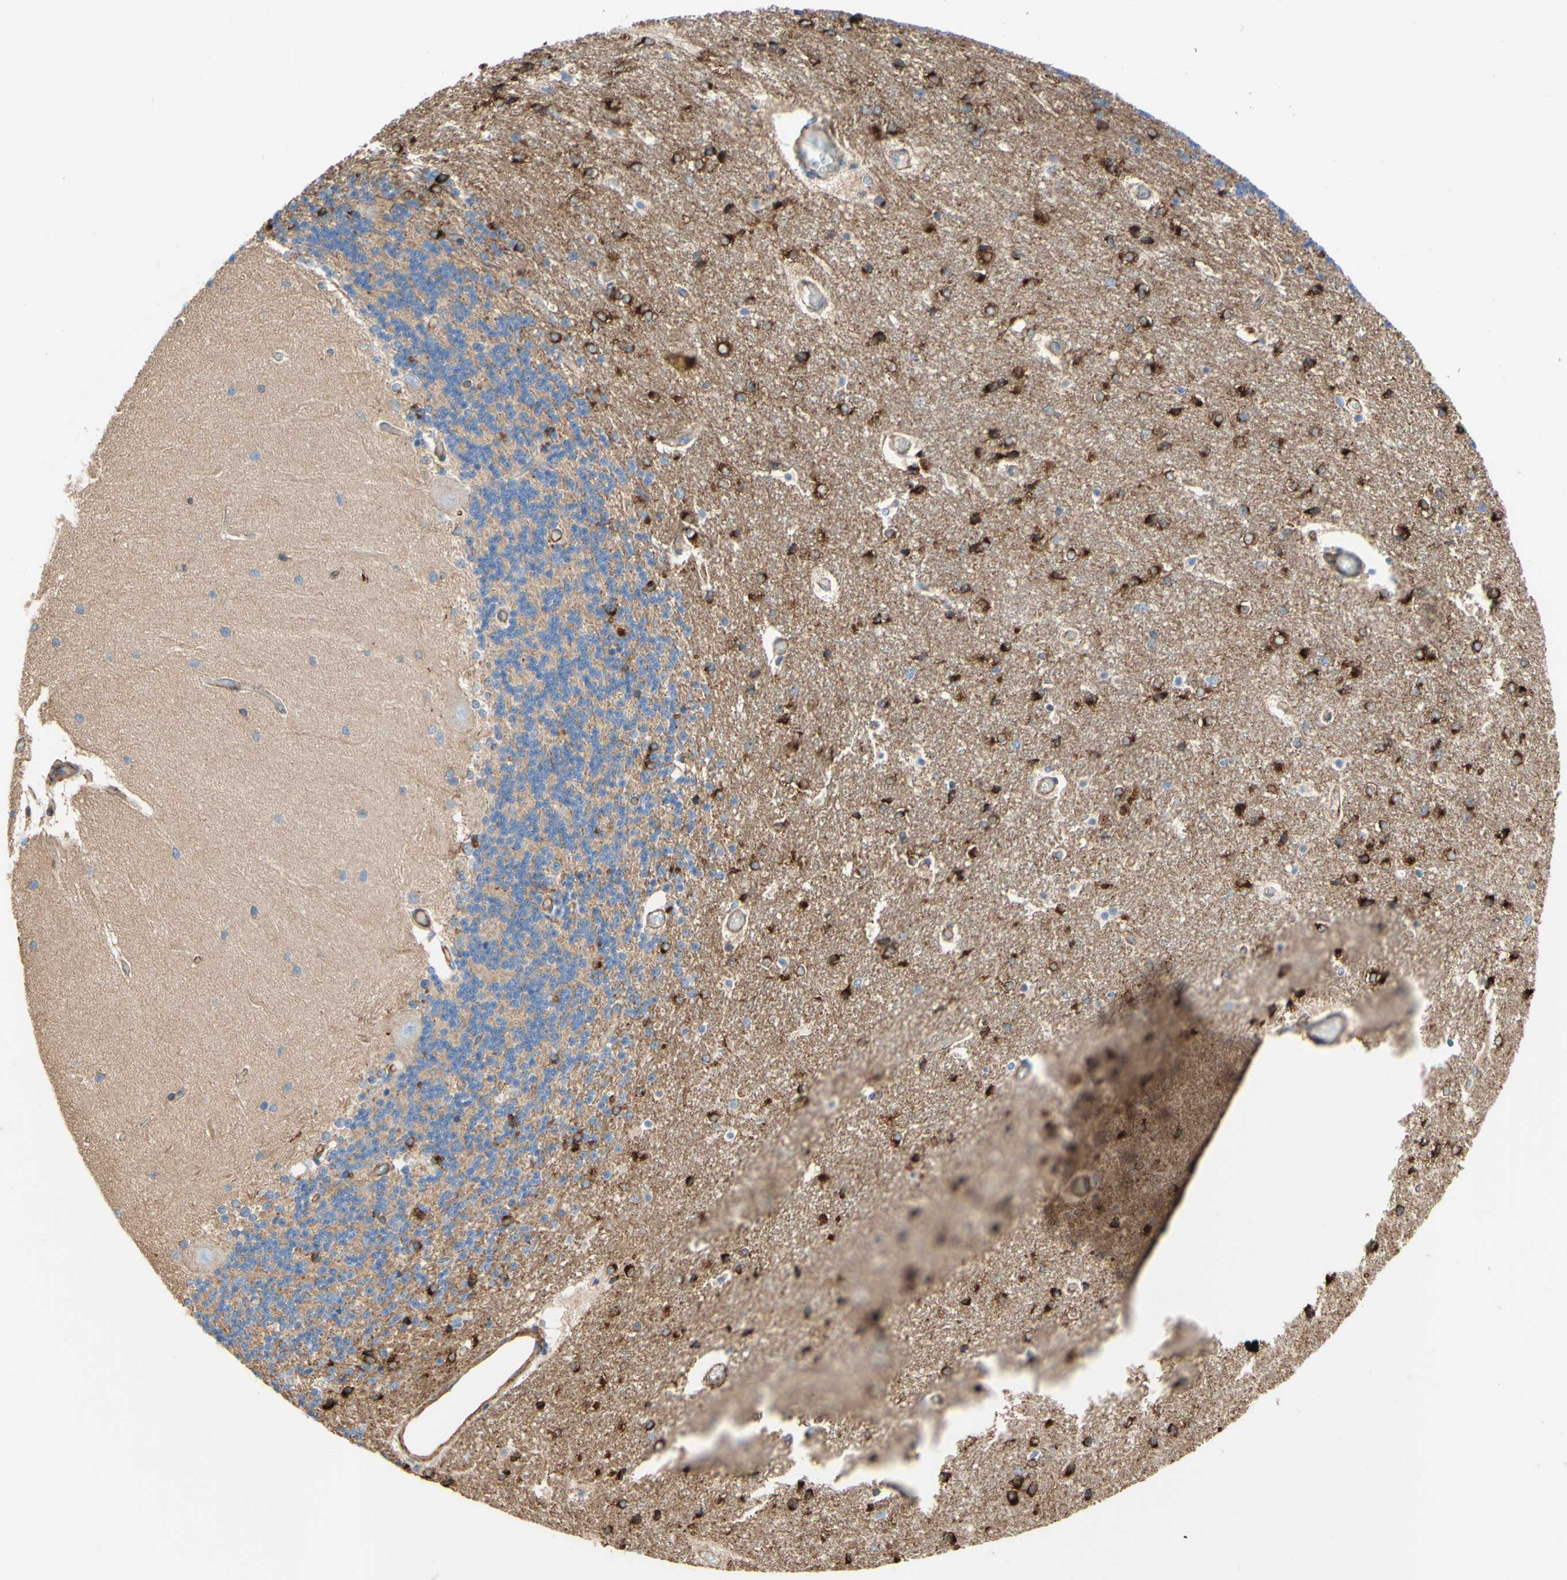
{"staining": {"intensity": "strong", "quantity": "<25%", "location": "cytoplasmic/membranous"}, "tissue": "cerebellum", "cell_type": "Cells in granular layer", "image_type": "normal", "snomed": [{"axis": "morphology", "description": "Normal tissue, NOS"}, {"axis": "topography", "description": "Cerebellum"}], "caption": "An image of human cerebellum stained for a protein displays strong cytoplasmic/membranous brown staining in cells in granular layer. (DAB IHC, brown staining for protein, blue staining for nuclei).", "gene": "ENDOD1", "patient": {"sex": "female", "age": 54}}